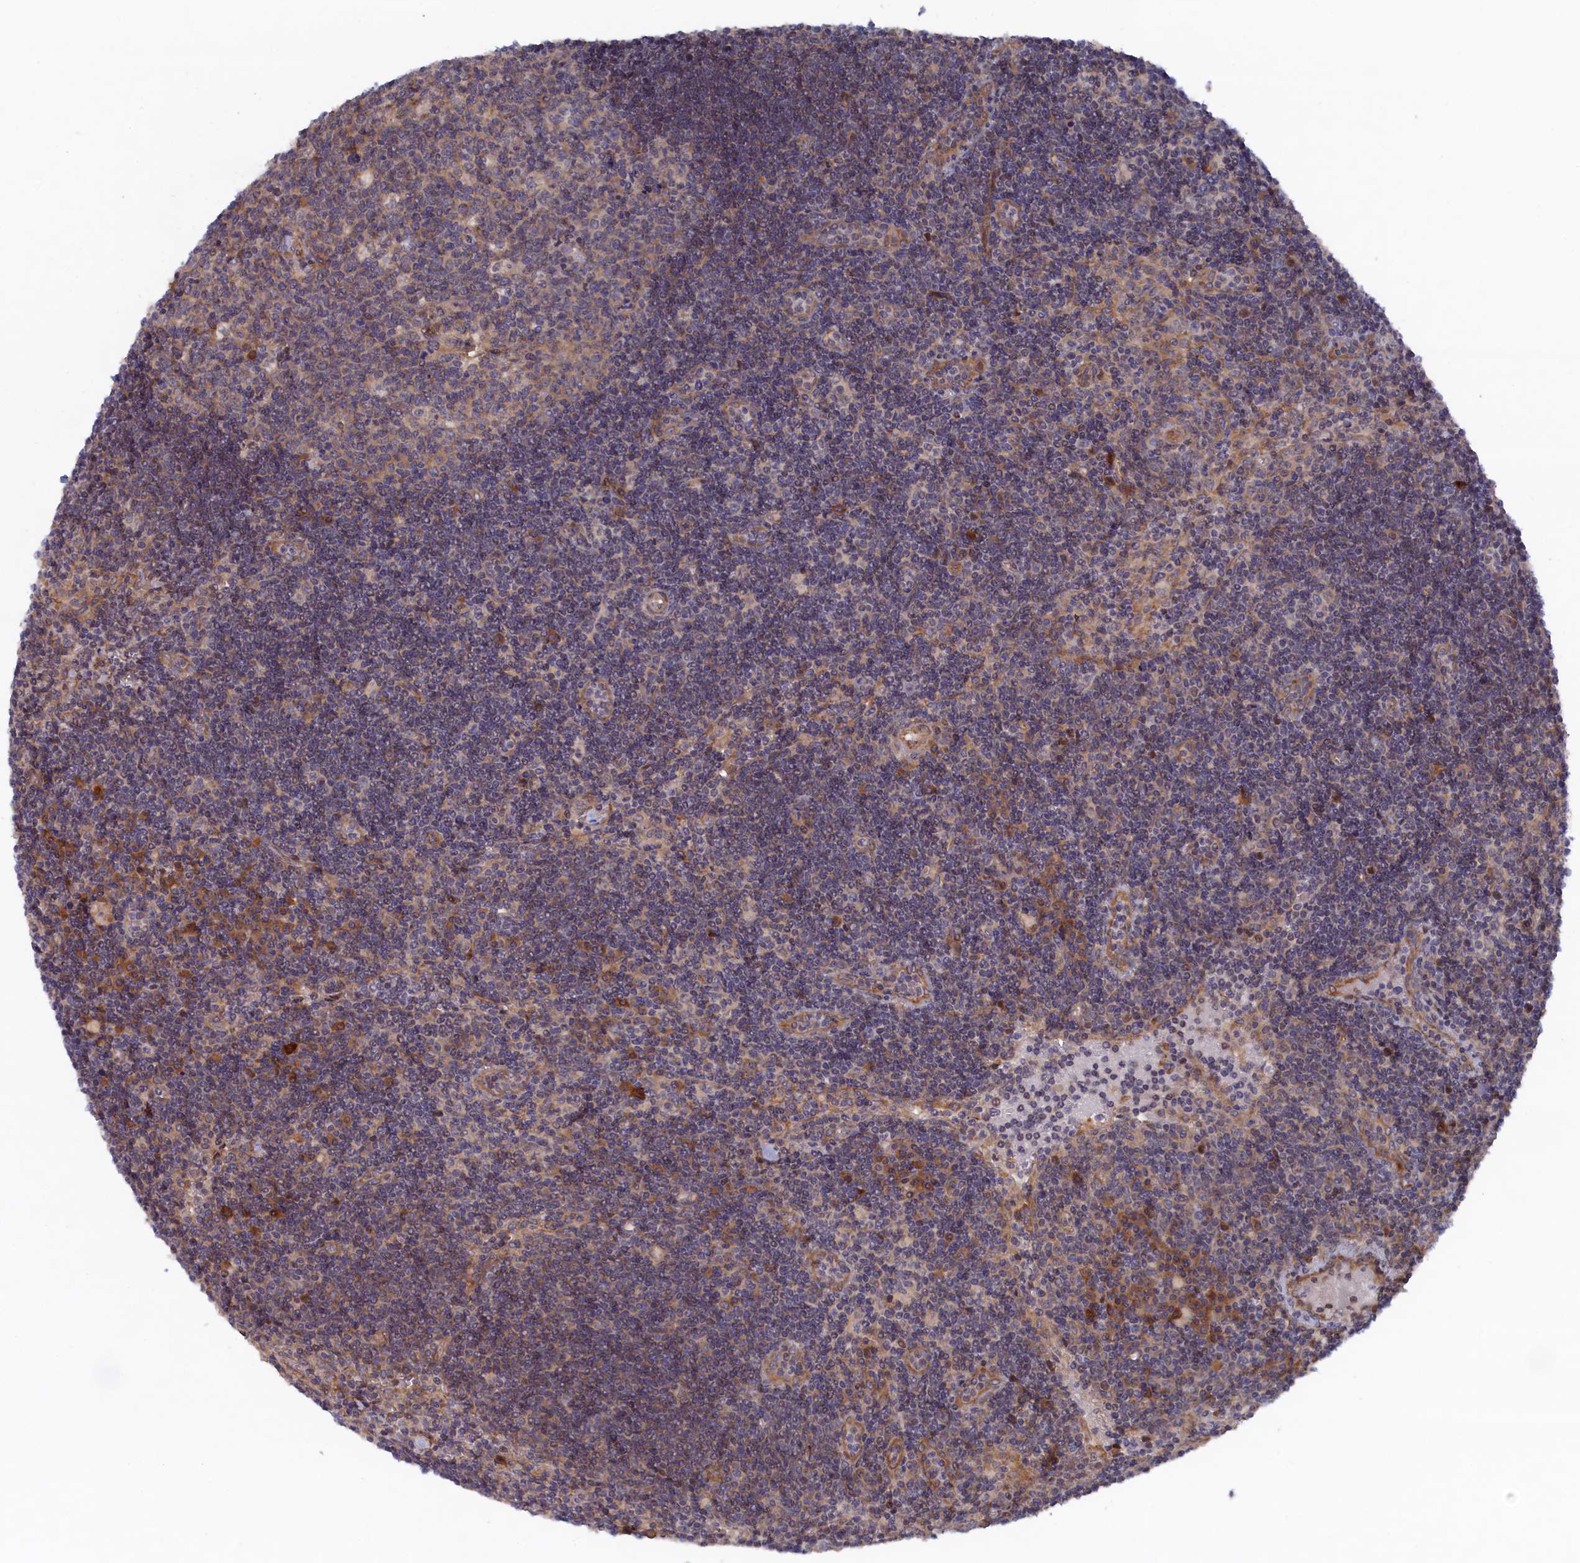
{"staining": {"intensity": "weak", "quantity": "<25%", "location": "cytoplasmic/membranous"}, "tissue": "lymph node", "cell_type": "Germinal center cells", "image_type": "normal", "snomed": [{"axis": "morphology", "description": "Normal tissue, NOS"}, {"axis": "topography", "description": "Lymph node"}], "caption": "The micrograph displays no staining of germinal center cells in normal lymph node. (Stains: DAB (3,3'-diaminobenzidine) immunohistochemistry (IHC) with hematoxylin counter stain, Microscopy: brightfield microscopy at high magnification).", "gene": "TMEM196", "patient": {"sex": "female", "age": 32}}